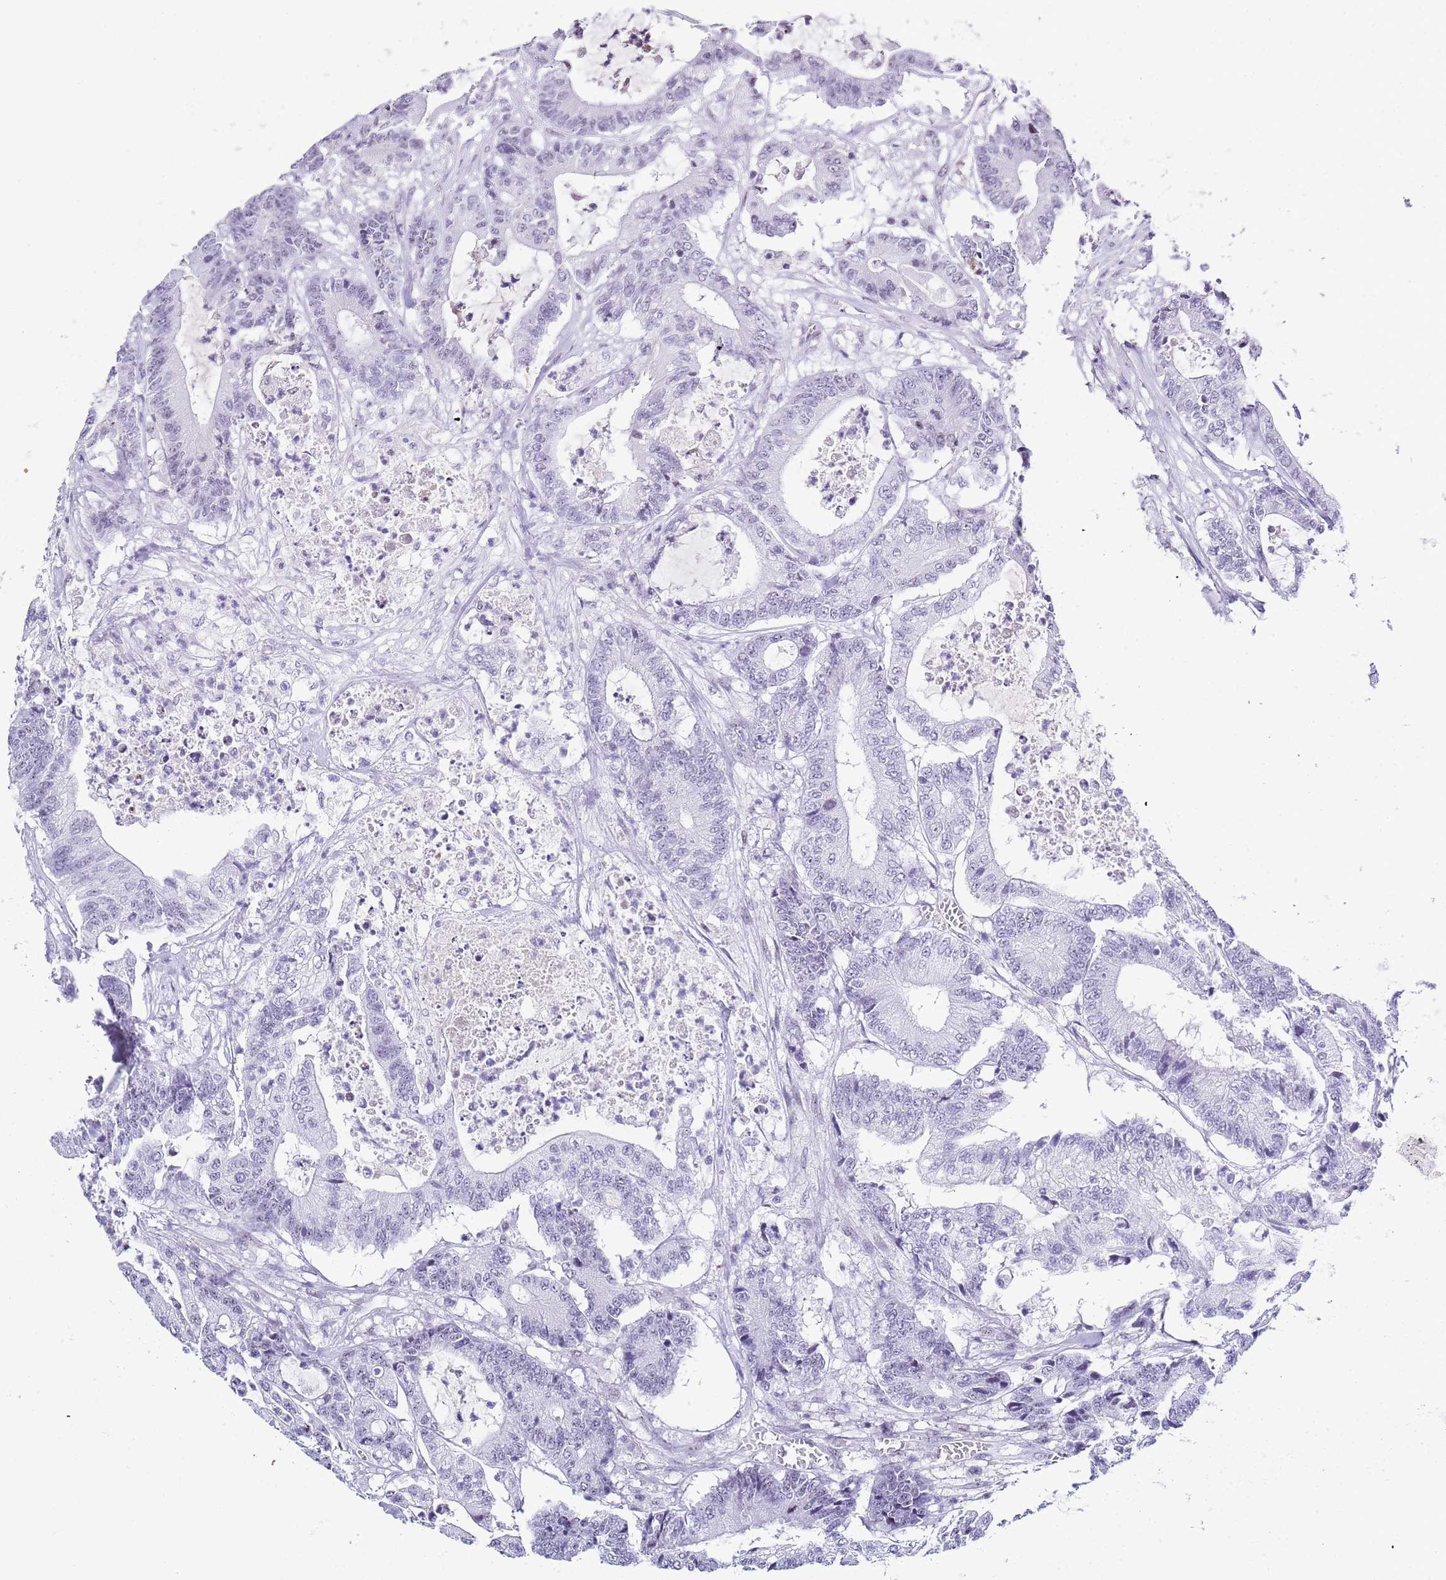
{"staining": {"intensity": "negative", "quantity": "none", "location": "none"}, "tissue": "colorectal cancer", "cell_type": "Tumor cells", "image_type": "cancer", "snomed": [{"axis": "morphology", "description": "Adenocarcinoma, NOS"}, {"axis": "topography", "description": "Colon"}], "caption": "Tumor cells show no significant protein staining in colorectal cancer (adenocarcinoma).", "gene": "NOP56", "patient": {"sex": "female", "age": 84}}